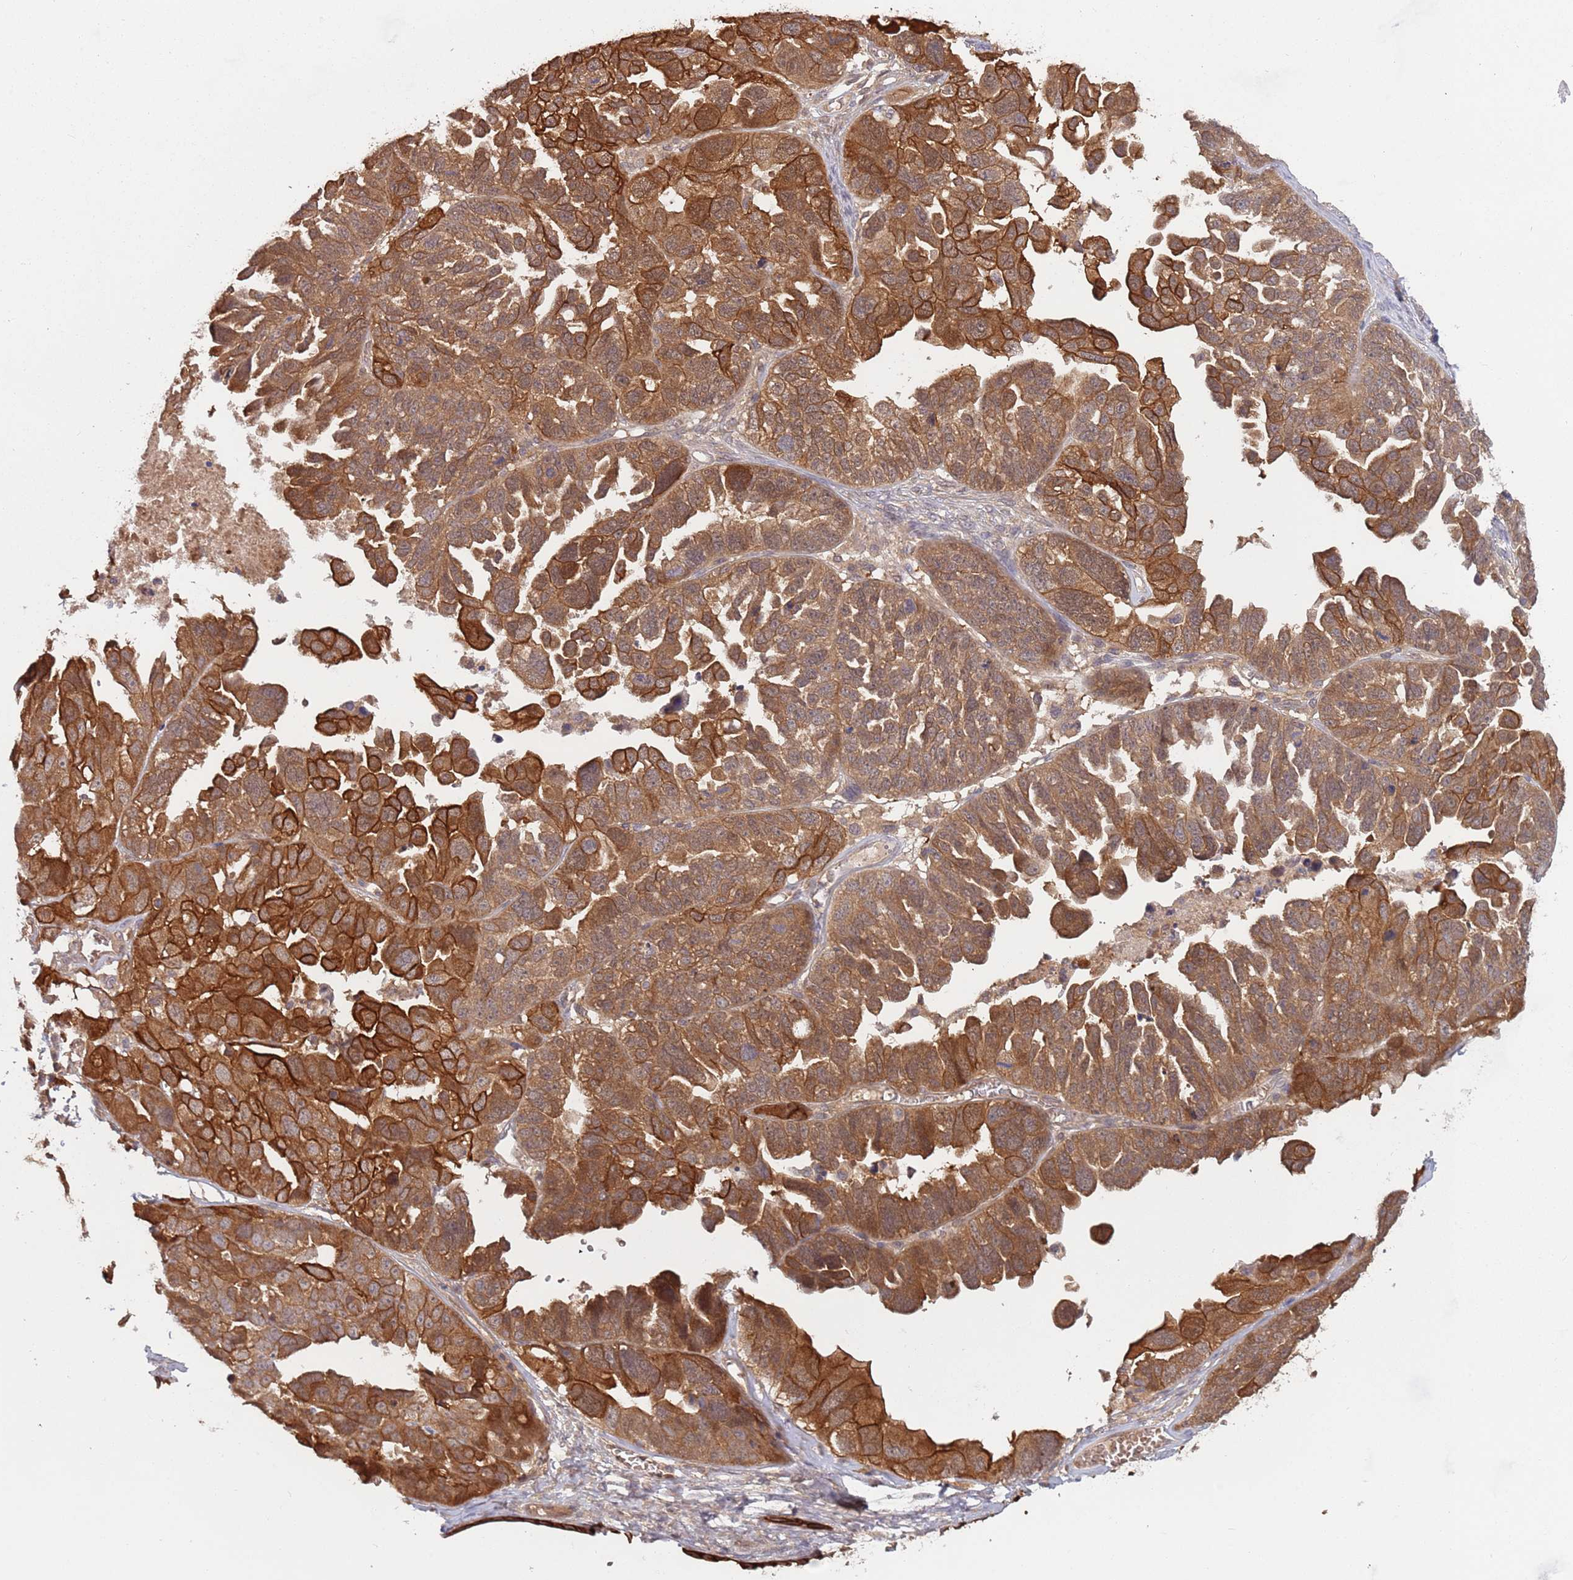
{"staining": {"intensity": "strong", "quantity": ">75%", "location": "cytoplasmic/membranous"}, "tissue": "ovarian cancer", "cell_type": "Tumor cells", "image_type": "cancer", "snomed": [{"axis": "morphology", "description": "Cystadenocarcinoma, serous, NOS"}, {"axis": "topography", "description": "Ovary"}], "caption": "Human serous cystadenocarcinoma (ovarian) stained with a brown dye shows strong cytoplasmic/membranous positive expression in about >75% of tumor cells.", "gene": "GSDMD", "patient": {"sex": "female", "age": 79}}